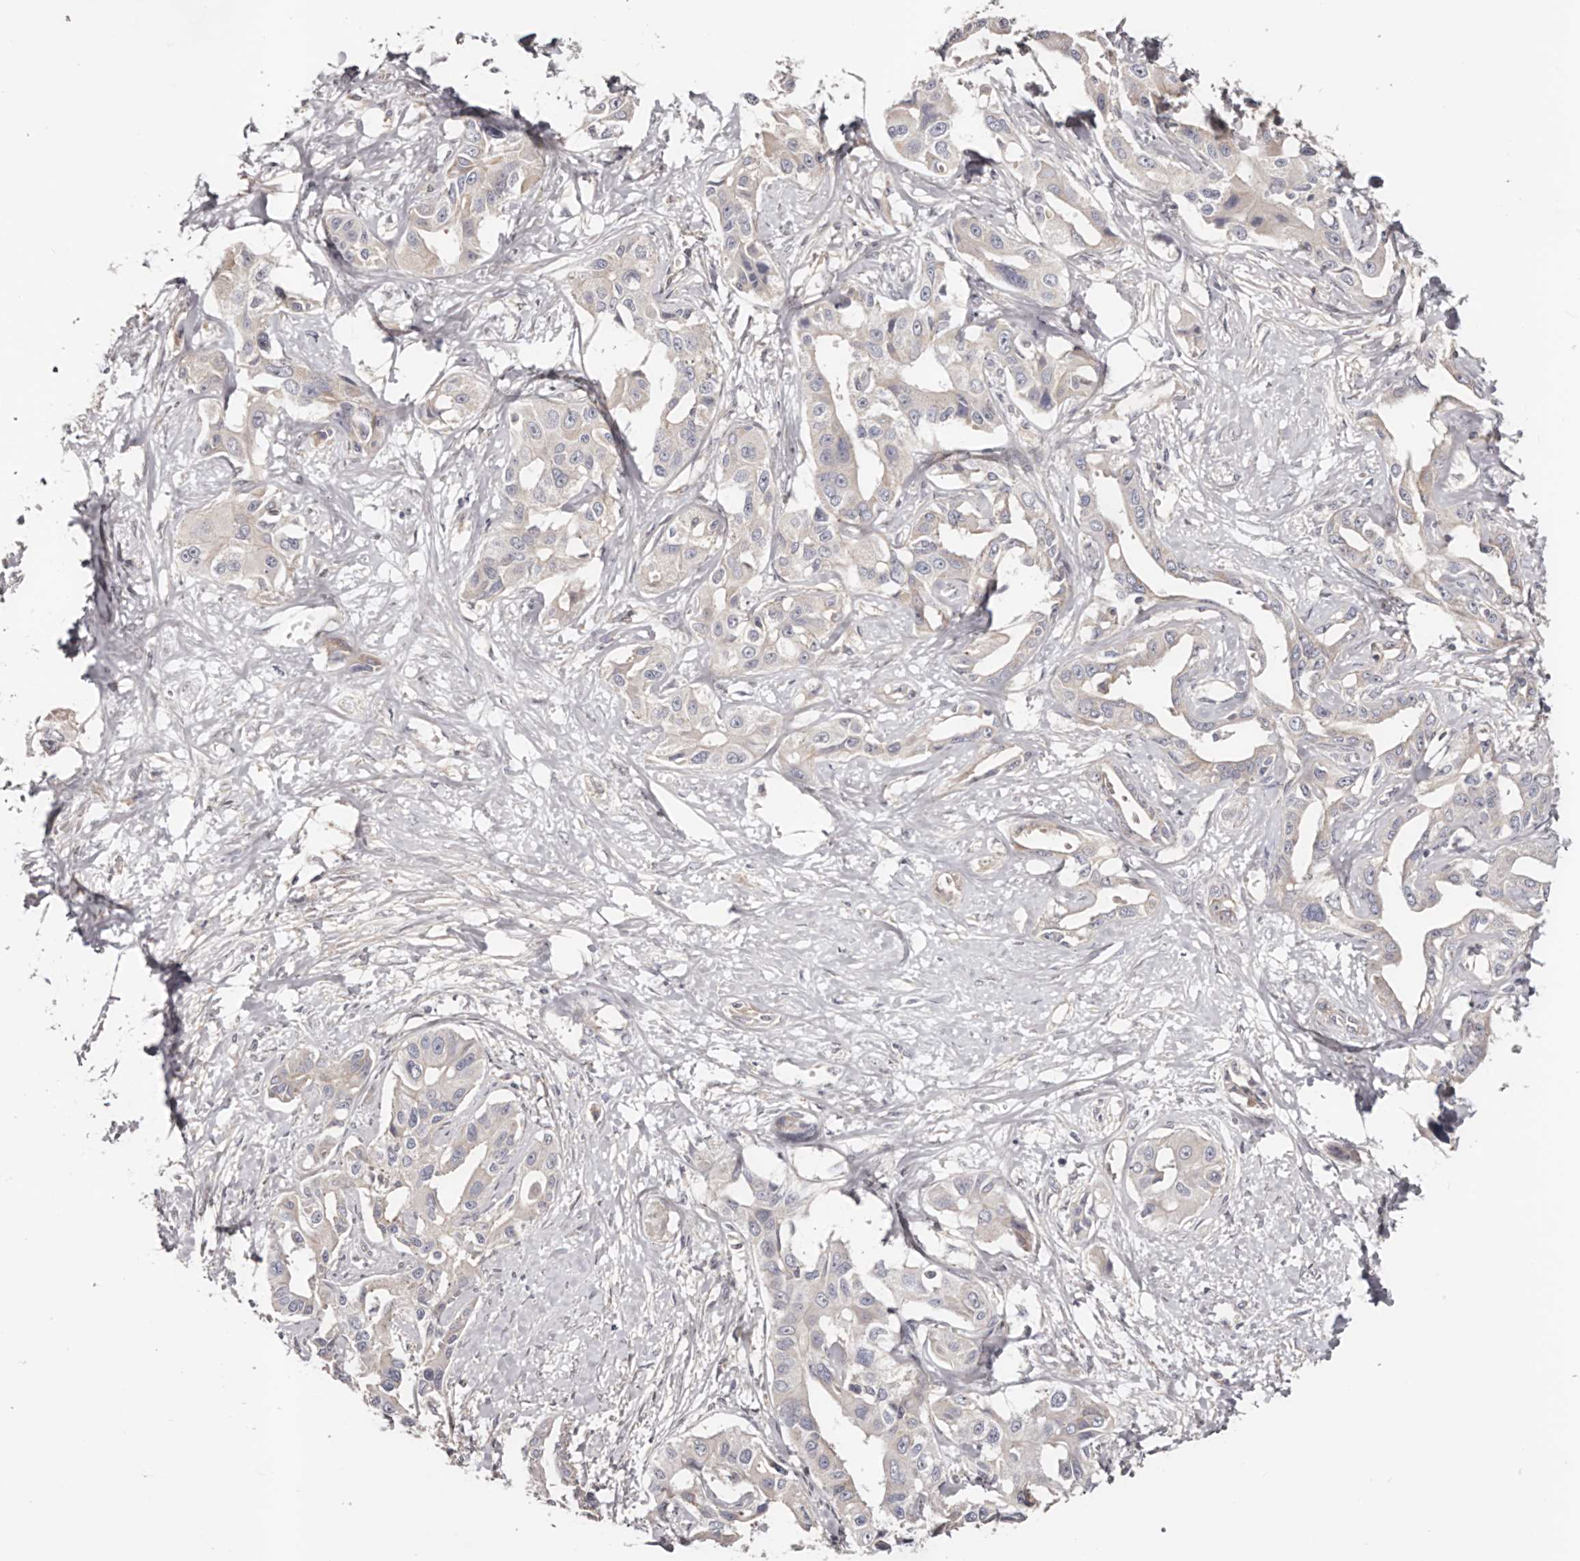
{"staining": {"intensity": "negative", "quantity": "none", "location": "none"}, "tissue": "liver cancer", "cell_type": "Tumor cells", "image_type": "cancer", "snomed": [{"axis": "morphology", "description": "Cholangiocarcinoma"}, {"axis": "topography", "description": "Liver"}], "caption": "High power microscopy histopathology image of an IHC histopathology image of liver cancer (cholangiocarcinoma), revealing no significant staining in tumor cells.", "gene": "DMRT2", "patient": {"sex": "male", "age": 59}}